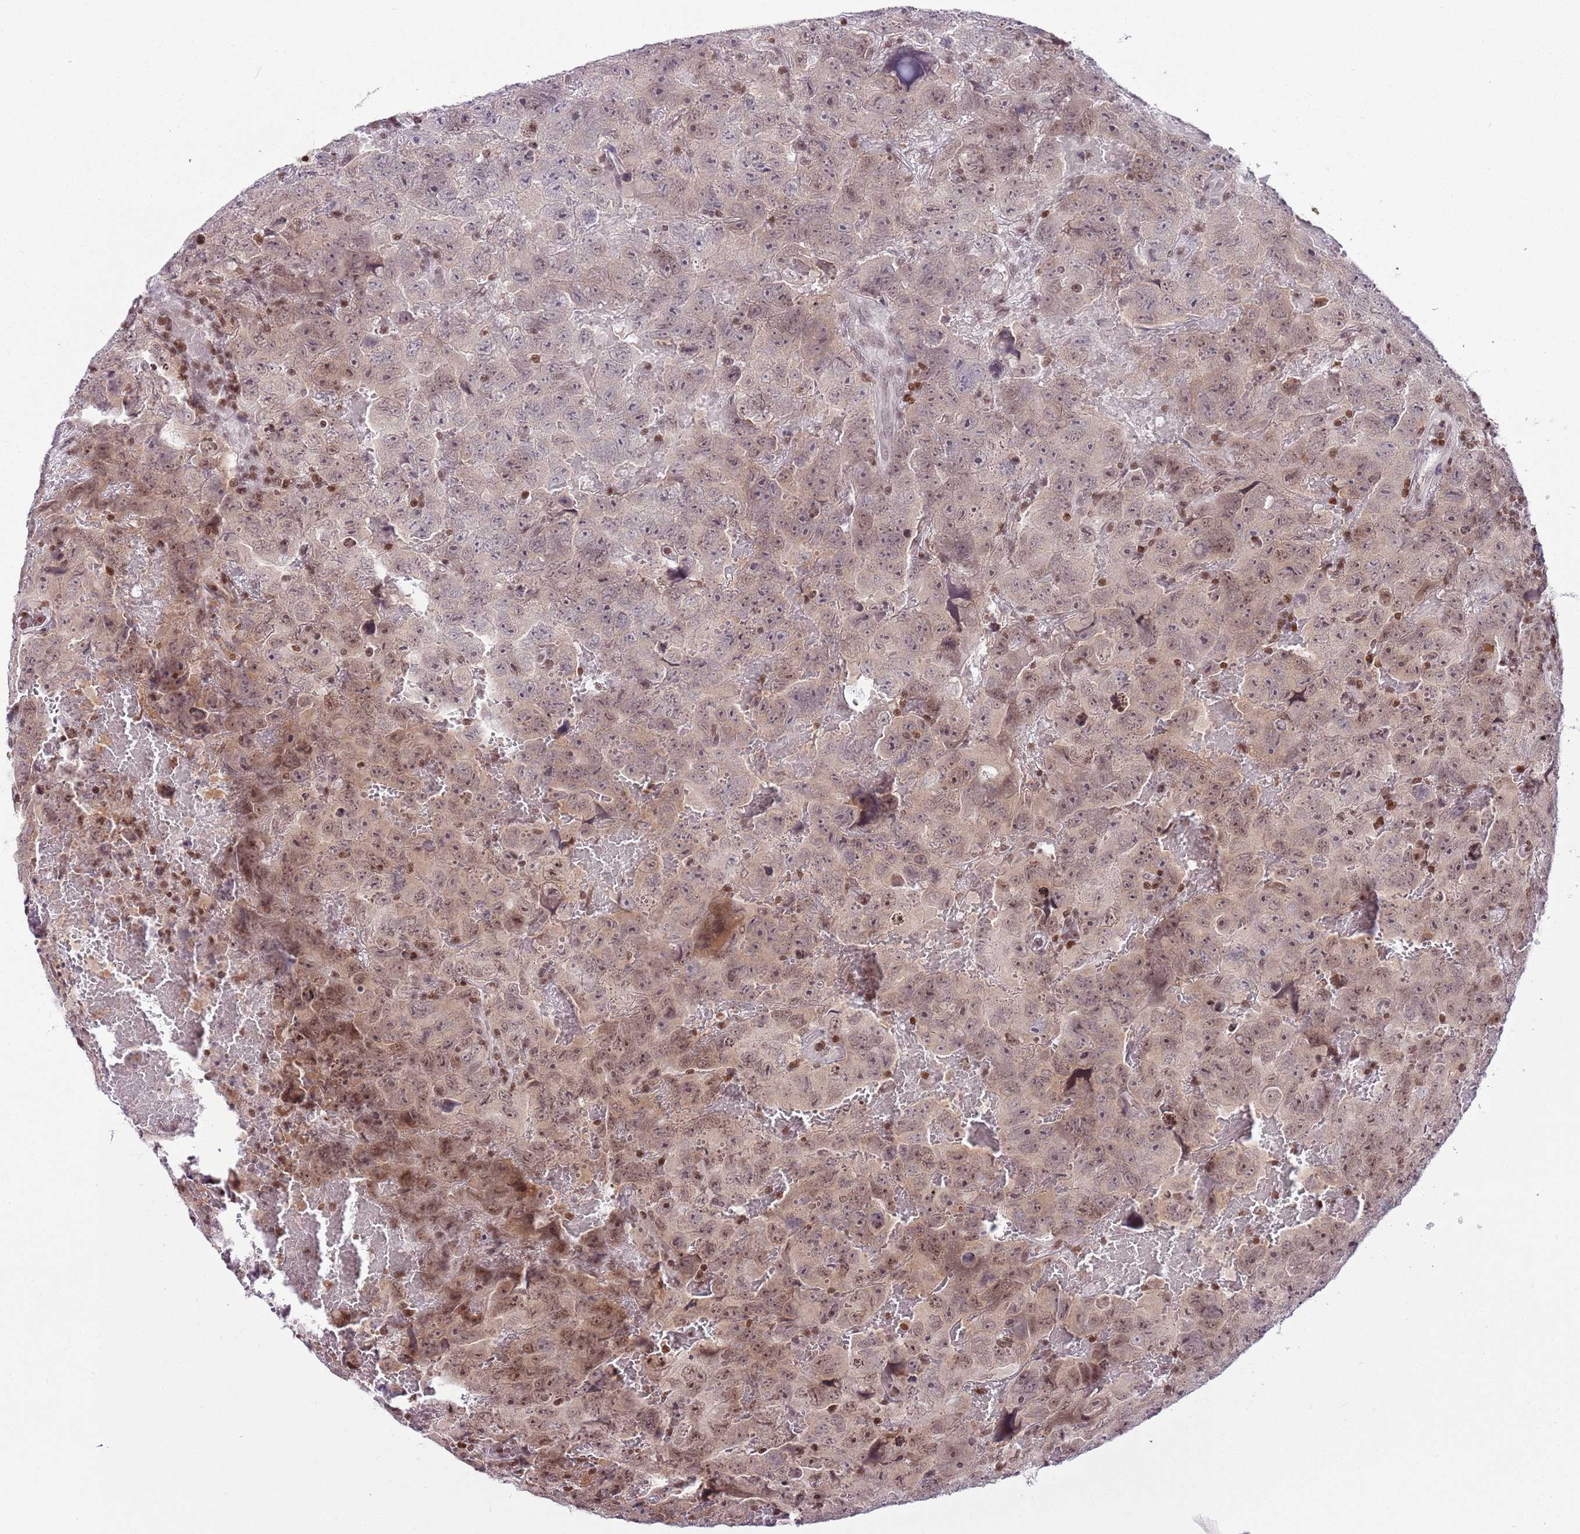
{"staining": {"intensity": "weak", "quantity": "25%-75%", "location": "nuclear"}, "tissue": "testis cancer", "cell_type": "Tumor cells", "image_type": "cancer", "snomed": [{"axis": "morphology", "description": "Carcinoma, Embryonal, NOS"}, {"axis": "topography", "description": "Testis"}], "caption": "IHC image of human embryonal carcinoma (testis) stained for a protein (brown), which exhibits low levels of weak nuclear positivity in about 25%-75% of tumor cells.", "gene": "SELENOH", "patient": {"sex": "male", "age": 45}}